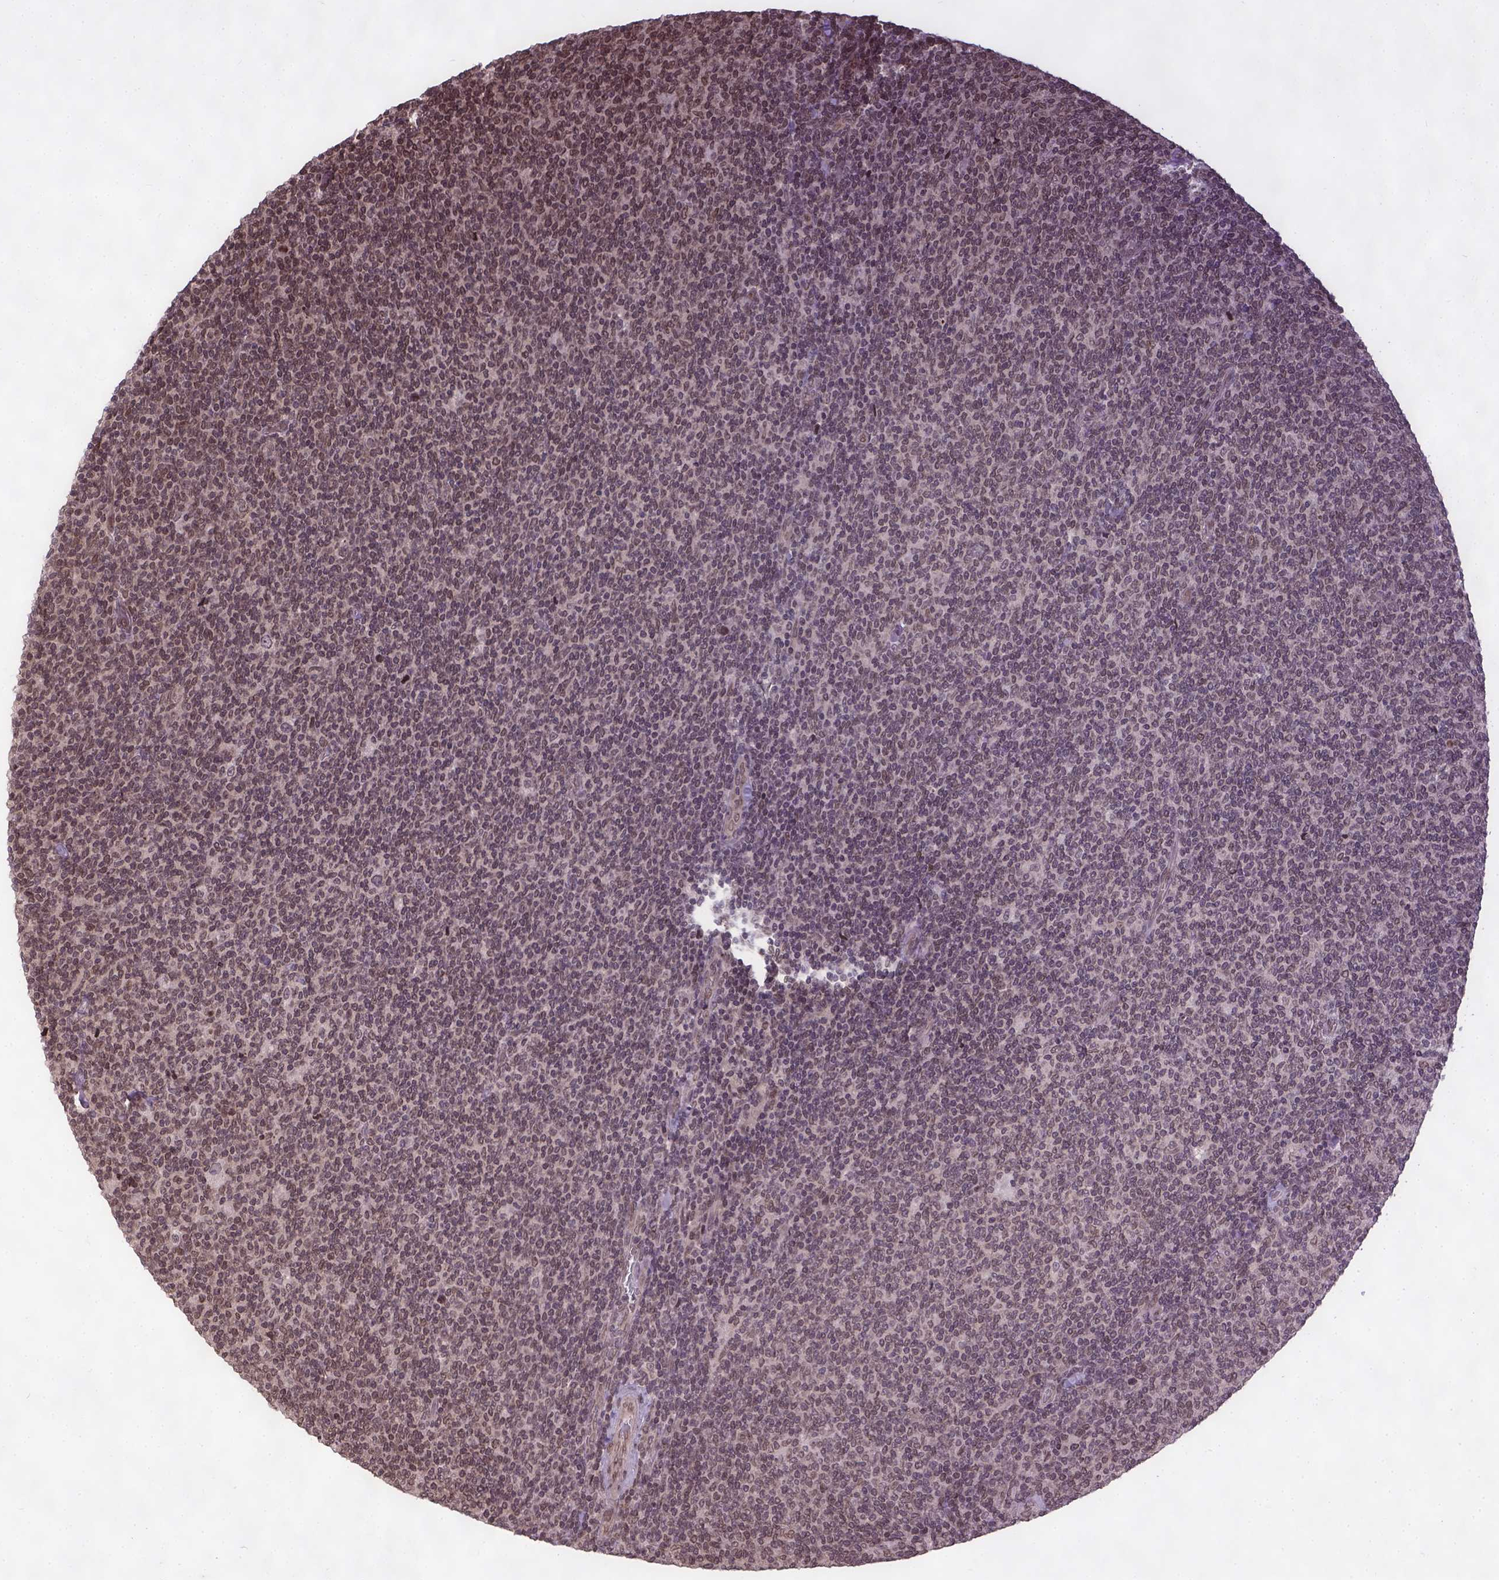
{"staining": {"intensity": "weak", "quantity": ">75%", "location": "nuclear"}, "tissue": "lymphoma", "cell_type": "Tumor cells", "image_type": "cancer", "snomed": [{"axis": "morphology", "description": "Malignant lymphoma, non-Hodgkin's type, Low grade"}, {"axis": "topography", "description": "Lymph node"}], "caption": "Protein expression analysis of lymphoma displays weak nuclear expression in about >75% of tumor cells. The protein is stained brown, and the nuclei are stained in blue (DAB (3,3'-diaminobenzidine) IHC with brightfield microscopy, high magnification).", "gene": "BANF1", "patient": {"sex": "male", "age": 52}}